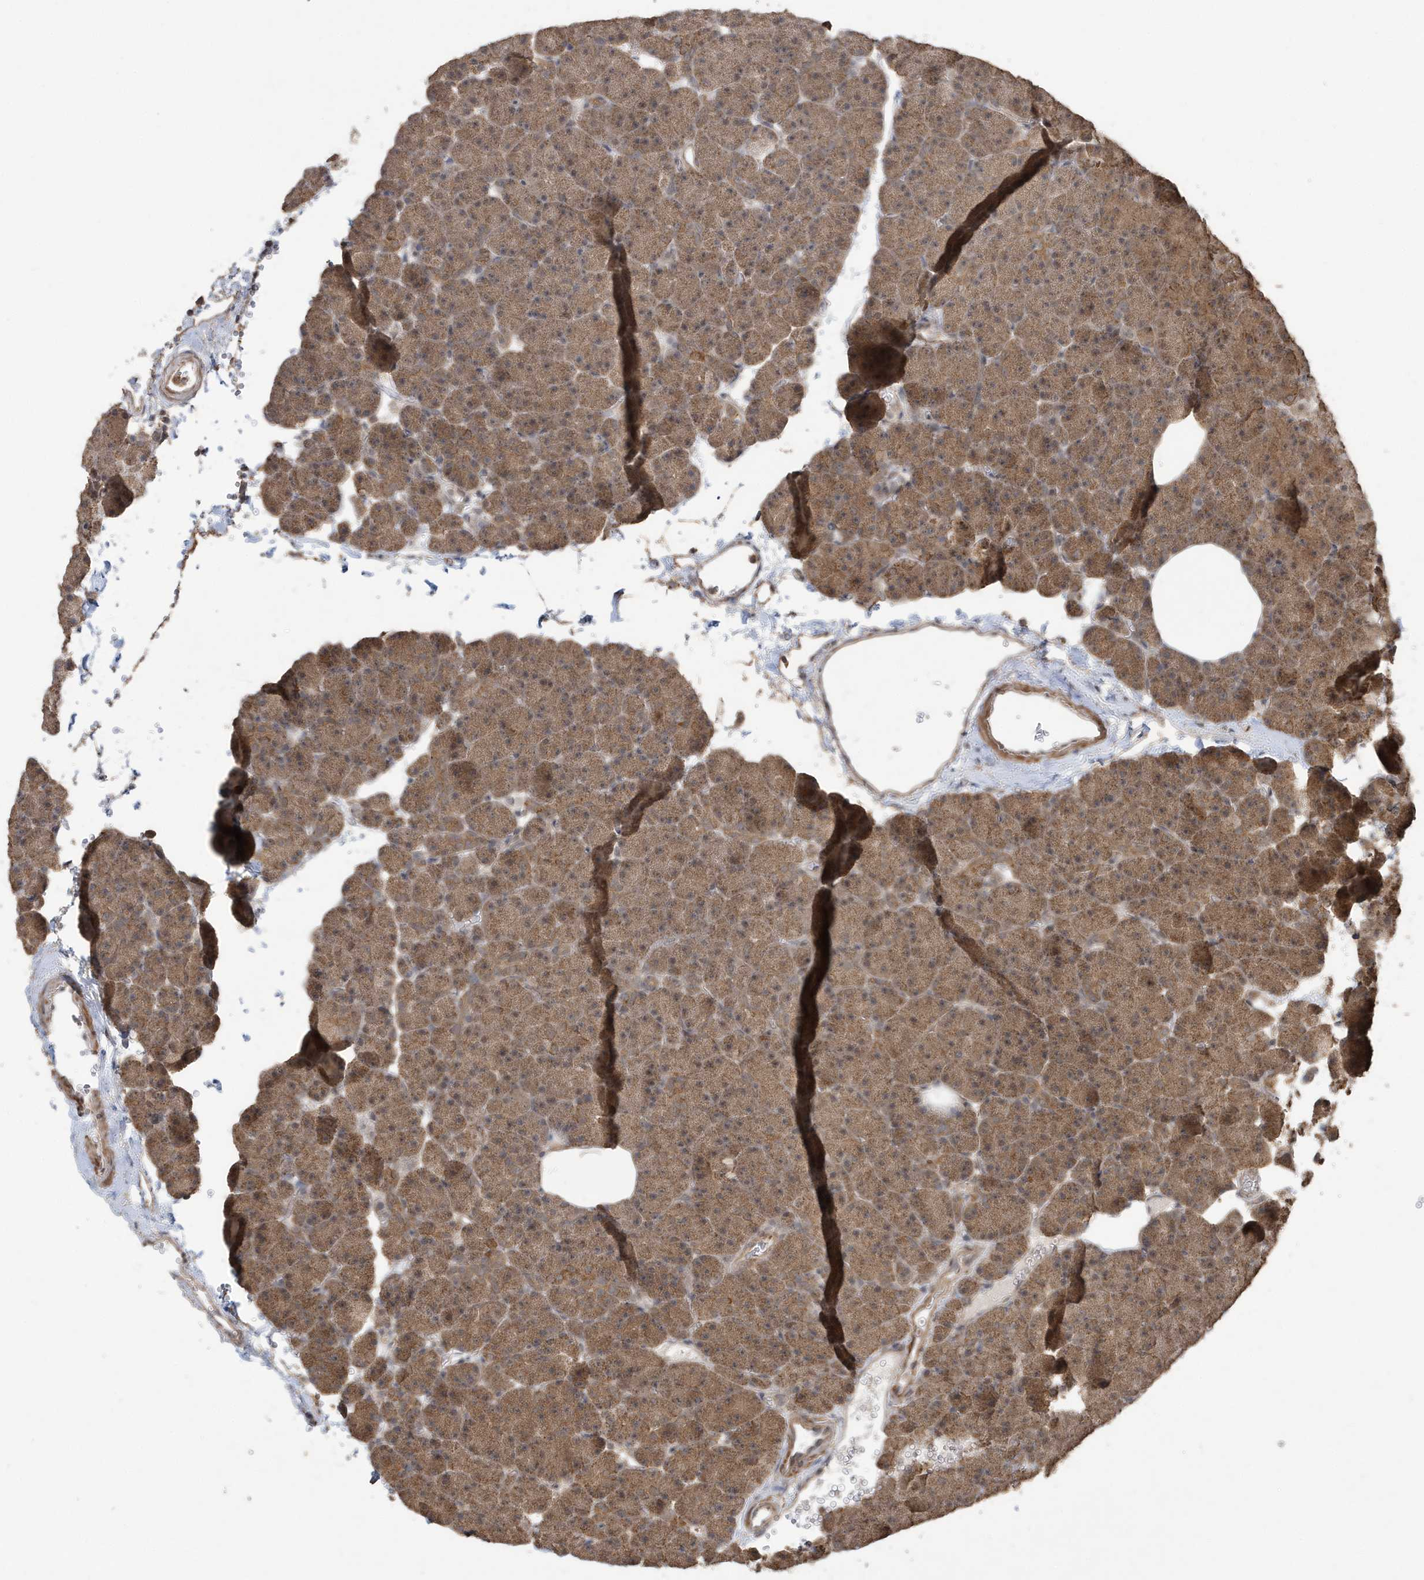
{"staining": {"intensity": "moderate", "quantity": ">75%", "location": "cytoplasmic/membranous"}, "tissue": "pancreas", "cell_type": "Exocrine glandular cells", "image_type": "normal", "snomed": [{"axis": "morphology", "description": "Normal tissue, NOS"}, {"axis": "morphology", "description": "Carcinoid, malignant, NOS"}, {"axis": "topography", "description": "Pancreas"}], "caption": "Protein staining of benign pancreas exhibits moderate cytoplasmic/membranous positivity in approximately >75% of exocrine glandular cells. (IHC, brightfield microscopy, high magnification).", "gene": "PAXBP1", "patient": {"sex": "female", "age": 35}}